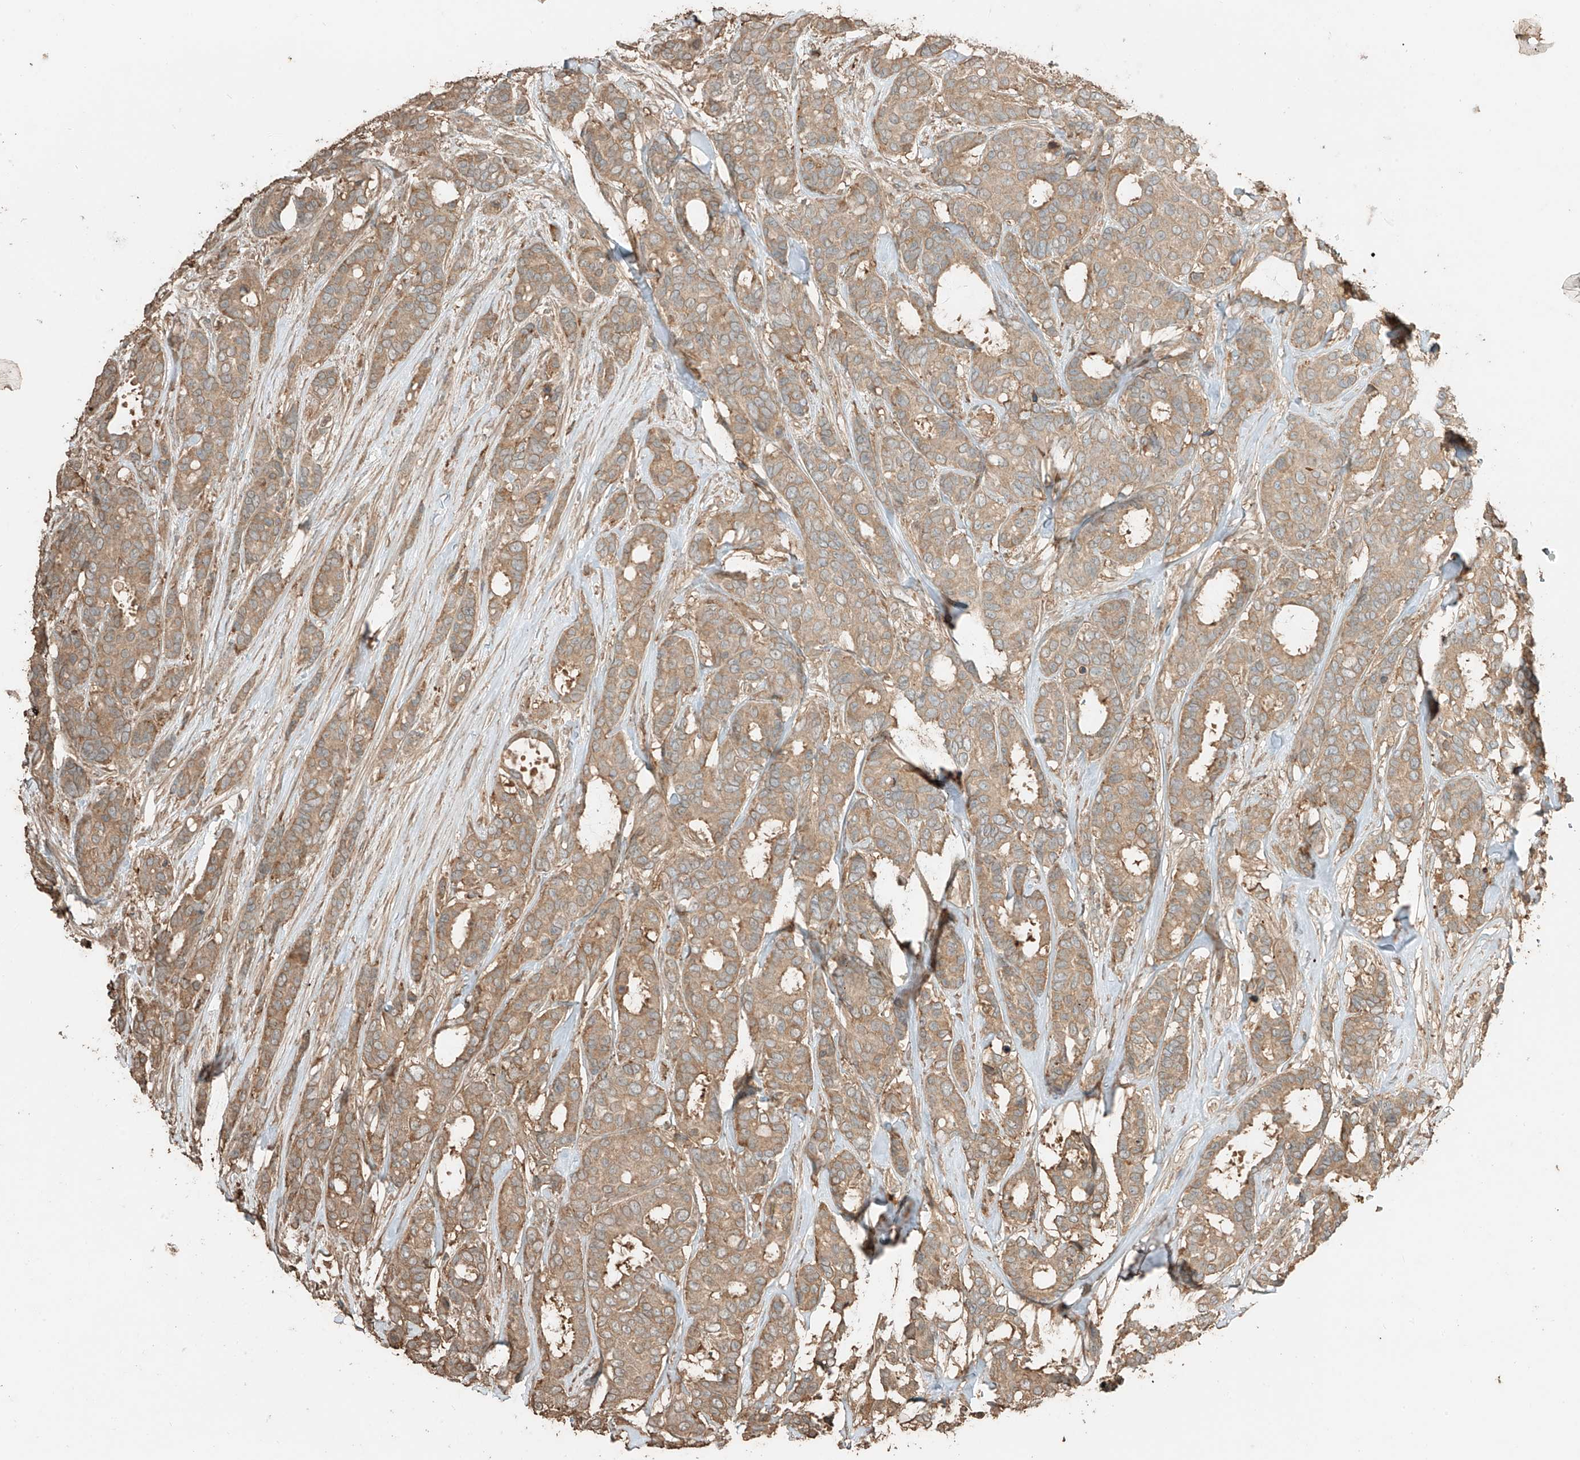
{"staining": {"intensity": "moderate", "quantity": ">75%", "location": "cytoplasmic/membranous"}, "tissue": "breast cancer", "cell_type": "Tumor cells", "image_type": "cancer", "snomed": [{"axis": "morphology", "description": "Duct carcinoma"}, {"axis": "topography", "description": "Breast"}], "caption": "High-magnification brightfield microscopy of breast cancer (infiltrating ductal carcinoma) stained with DAB (3,3'-diaminobenzidine) (brown) and counterstained with hematoxylin (blue). tumor cells exhibit moderate cytoplasmic/membranous expression is identified in approximately>75% of cells. Using DAB (brown) and hematoxylin (blue) stains, captured at high magnification using brightfield microscopy.", "gene": "RFTN2", "patient": {"sex": "female", "age": 87}}